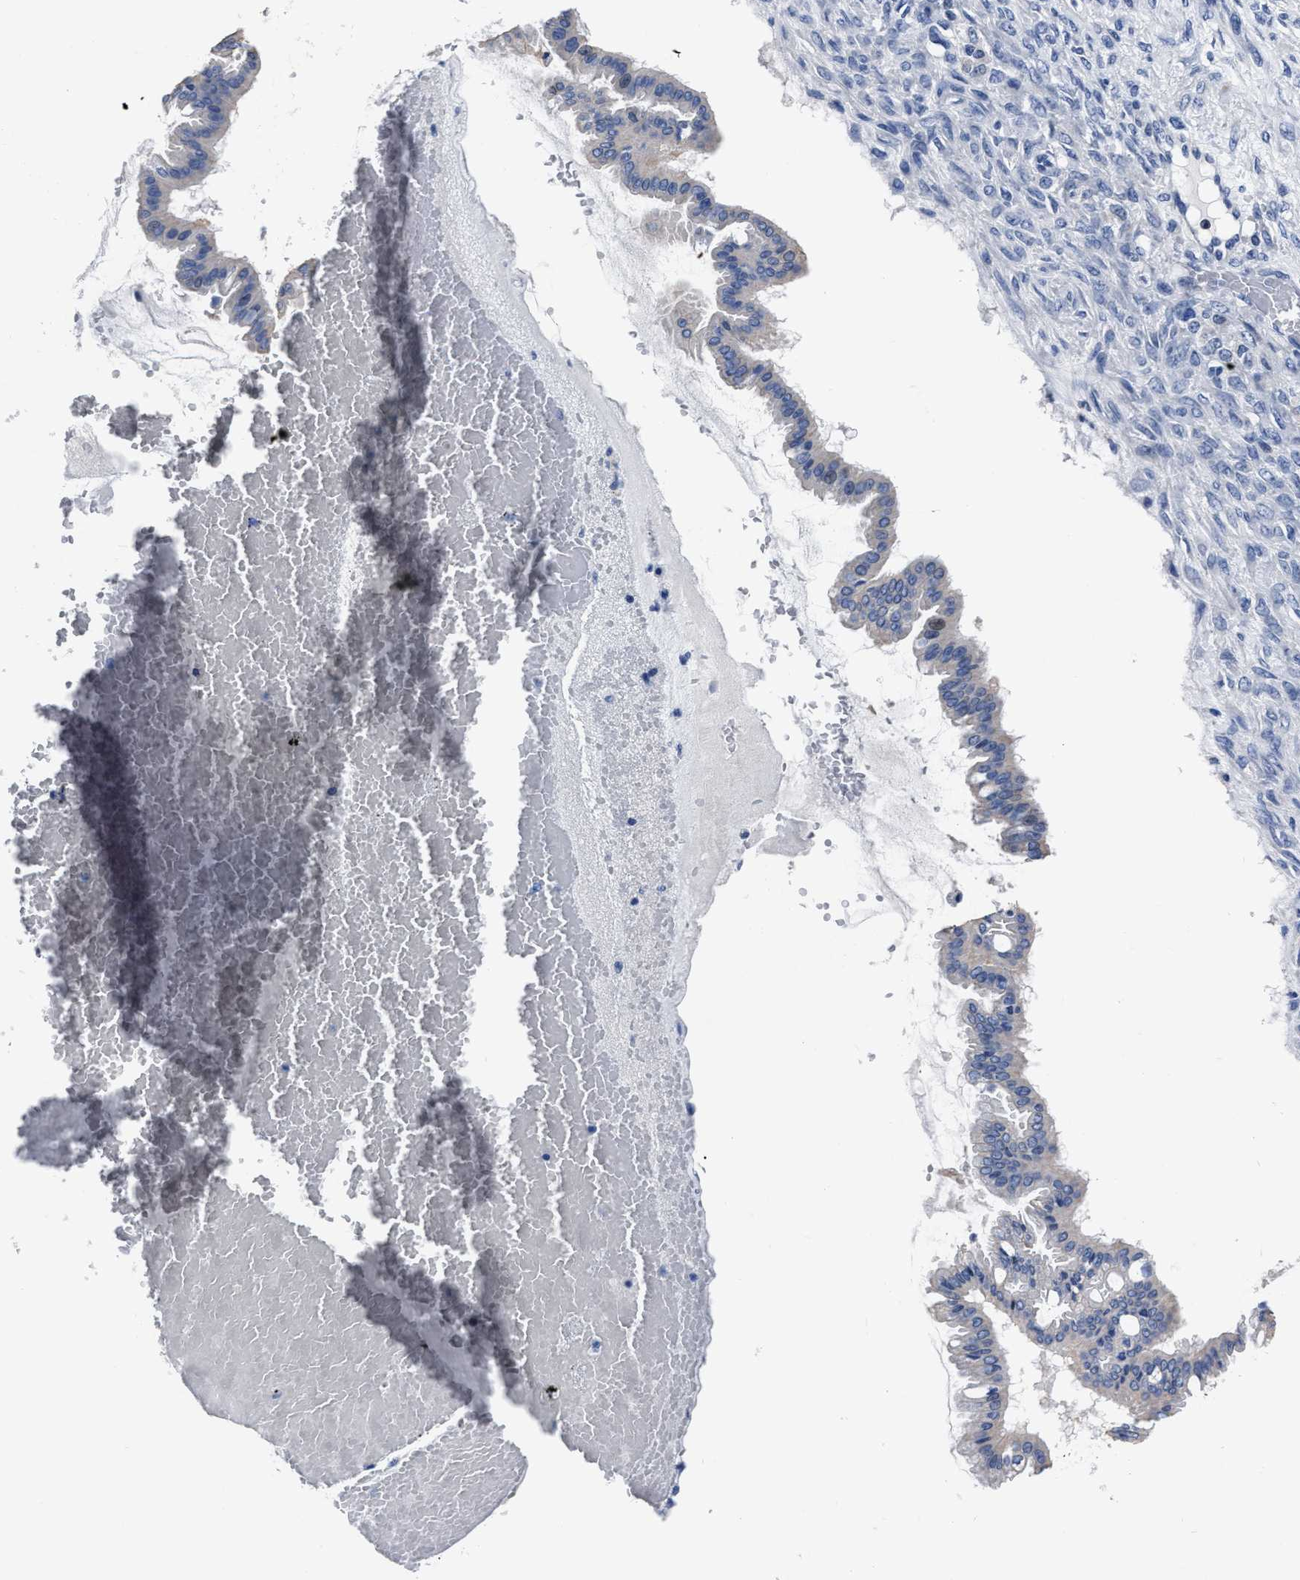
{"staining": {"intensity": "negative", "quantity": "none", "location": "none"}, "tissue": "ovarian cancer", "cell_type": "Tumor cells", "image_type": "cancer", "snomed": [{"axis": "morphology", "description": "Cystadenocarcinoma, mucinous, NOS"}, {"axis": "topography", "description": "Ovary"}], "caption": "The histopathology image reveals no staining of tumor cells in ovarian cancer (mucinous cystadenocarcinoma).", "gene": "MOV10L1", "patient": {"sex": "female", "age": 73}}